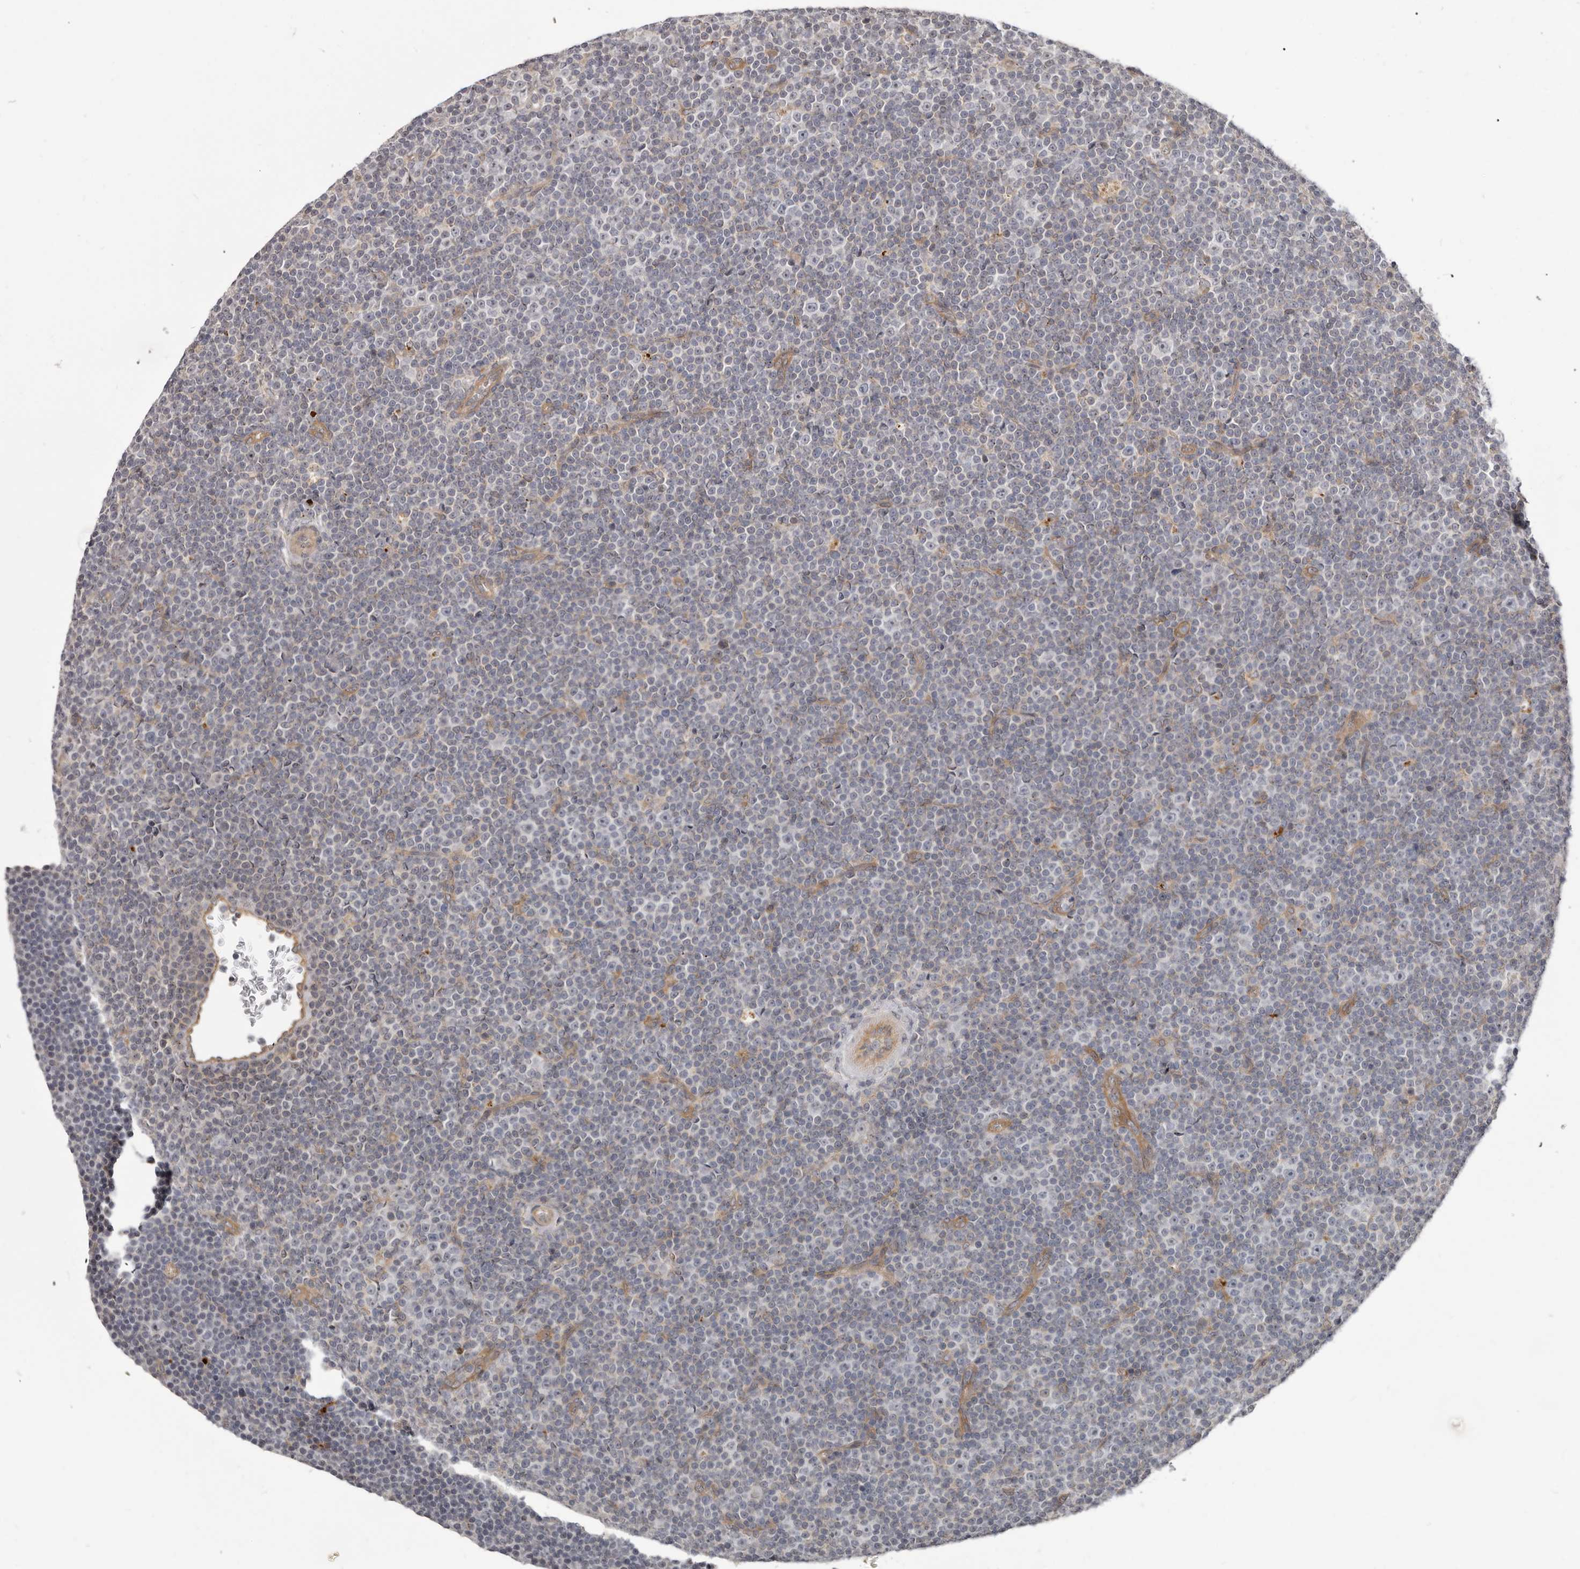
{"staining": {"intensity": "negative", "quantity": "none", "location": "none"}, "tissue": "lymphoma", "cell_type": "Tumor cells", "image_type": "cancer", "snomed": [{"axis": "morphology", "description": "Malignant lymphoma, non-Hodgkin's type, Low grade"}, {"axis": "topography", "description": "Lymph node"}], "caption": "Malignant lymphoma, non-Hodgkin's type (low-grade) was stained to show a protein in brown. There is no significant positivity in tumor cells. (DAB (3,3'-diaminobenzidine) immunohistochemistry (IHC) with hematoxylin counter stain).", "gene": "BAD", "patient": {"sex": "female", "age": 67}}